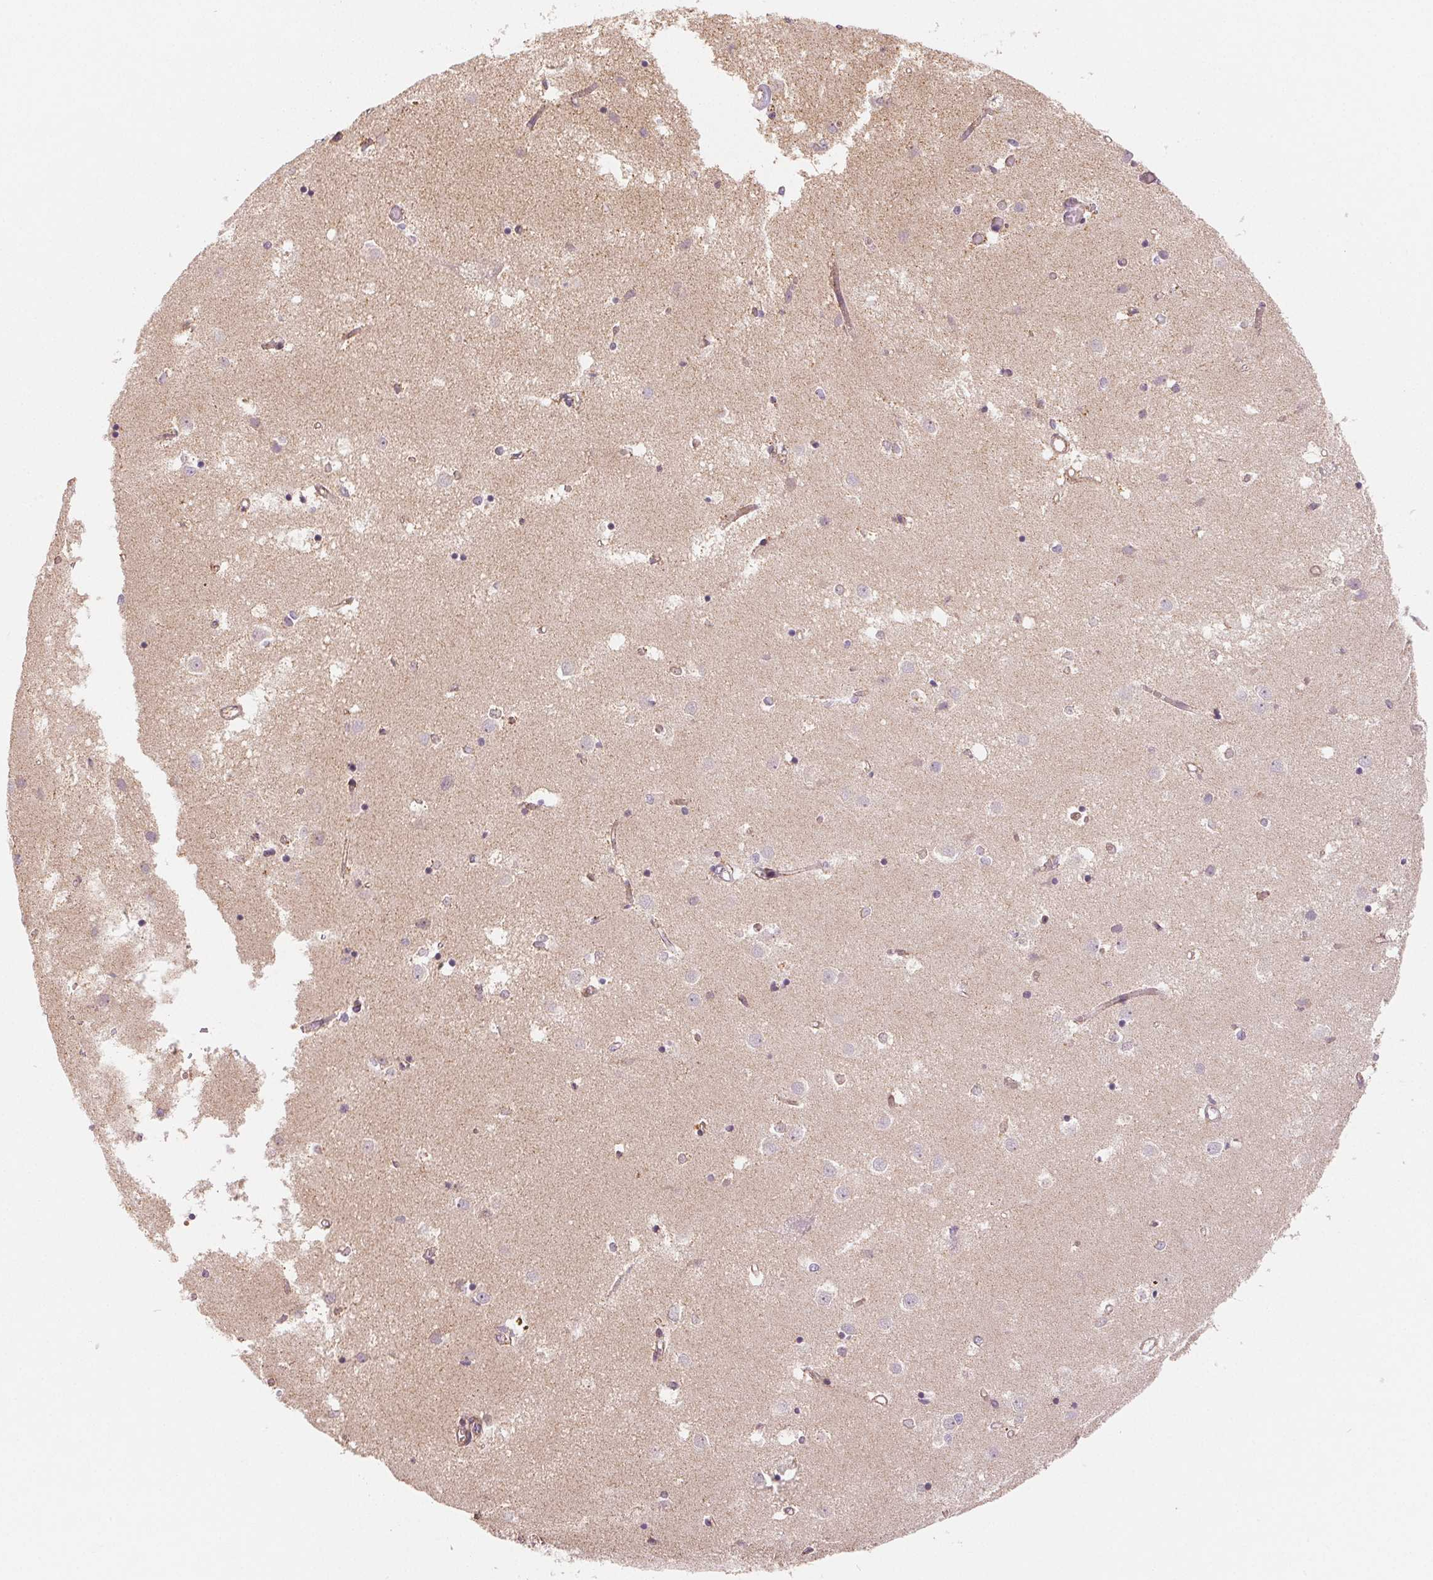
{"staining": {"intensity": "strong", "quantity": "<25%", "location": "cytoplasmic/membranous"}, "tissue": "caudate", "cell_type": "Glial cells", "image_type": "normal", "snomed": [{"axis": "morphology", "description": "Normal tissue, NOS"}, {"axis": "topography", "description": "Lateral ventricle wall"}], "caption": "Protein expression analysis of benign caudate displays strong cytoplasmic/membranous expression in about <25% of glial cells.", "gene": "HINT2", "patient": {"sex": "male", "age": 54}}